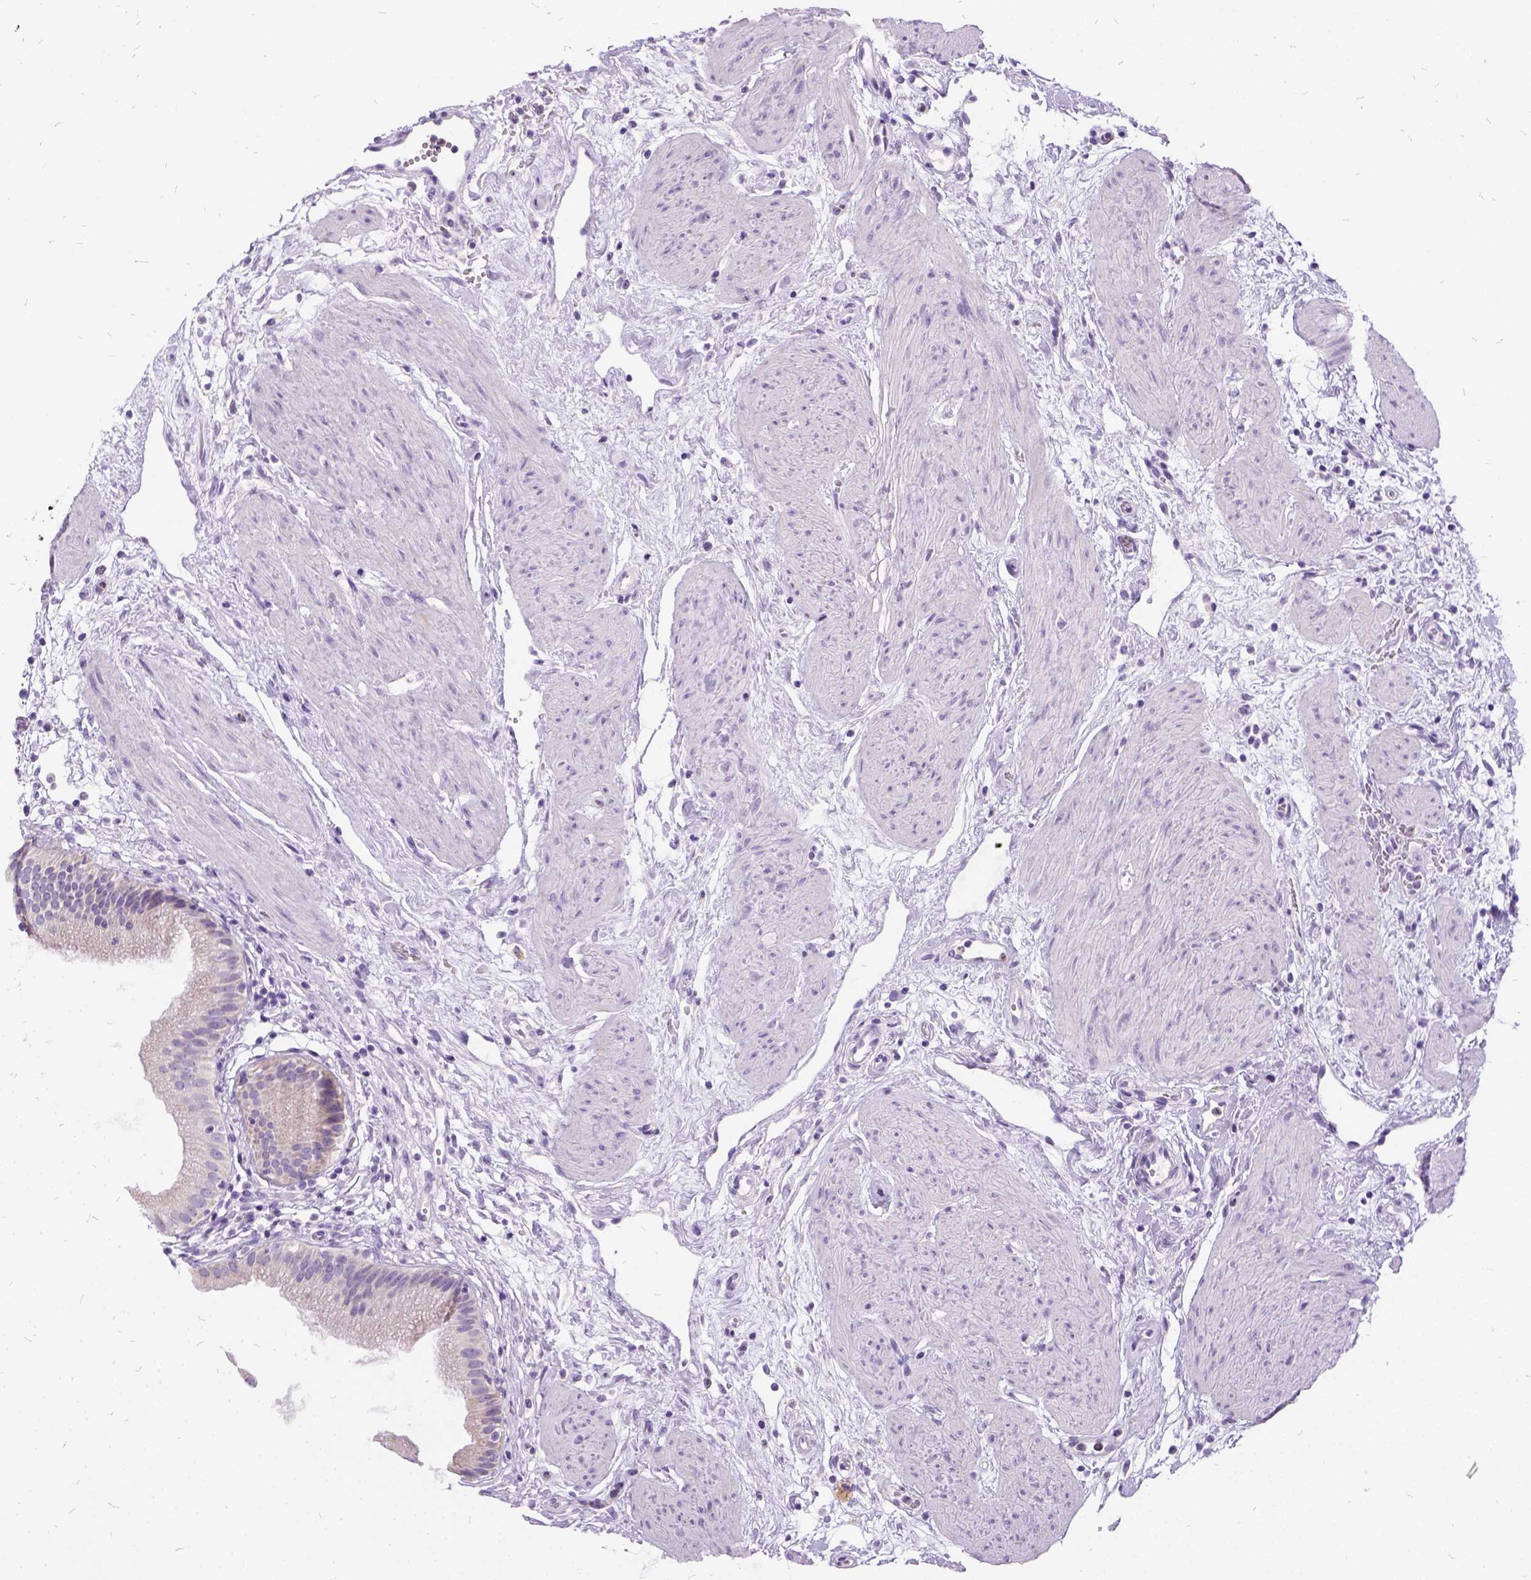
{"staining": {"intensity": "negative", "quantity": "none", "location": "none"}, "tissue": "gallbladder", "cell_type": "Glandular cells", "image_type": "normal", "snomed": [{"axis": "morphology", "description": "Normal tissue, NOS"}, {"axis": "topography", "description": "Gallbladder"}], "caption": "Histopathology image shows no significant protein staining in glandular cells of benign gallbladder.", "gene": "FDX1", "patient": {"sex": "female", "age": 65}}